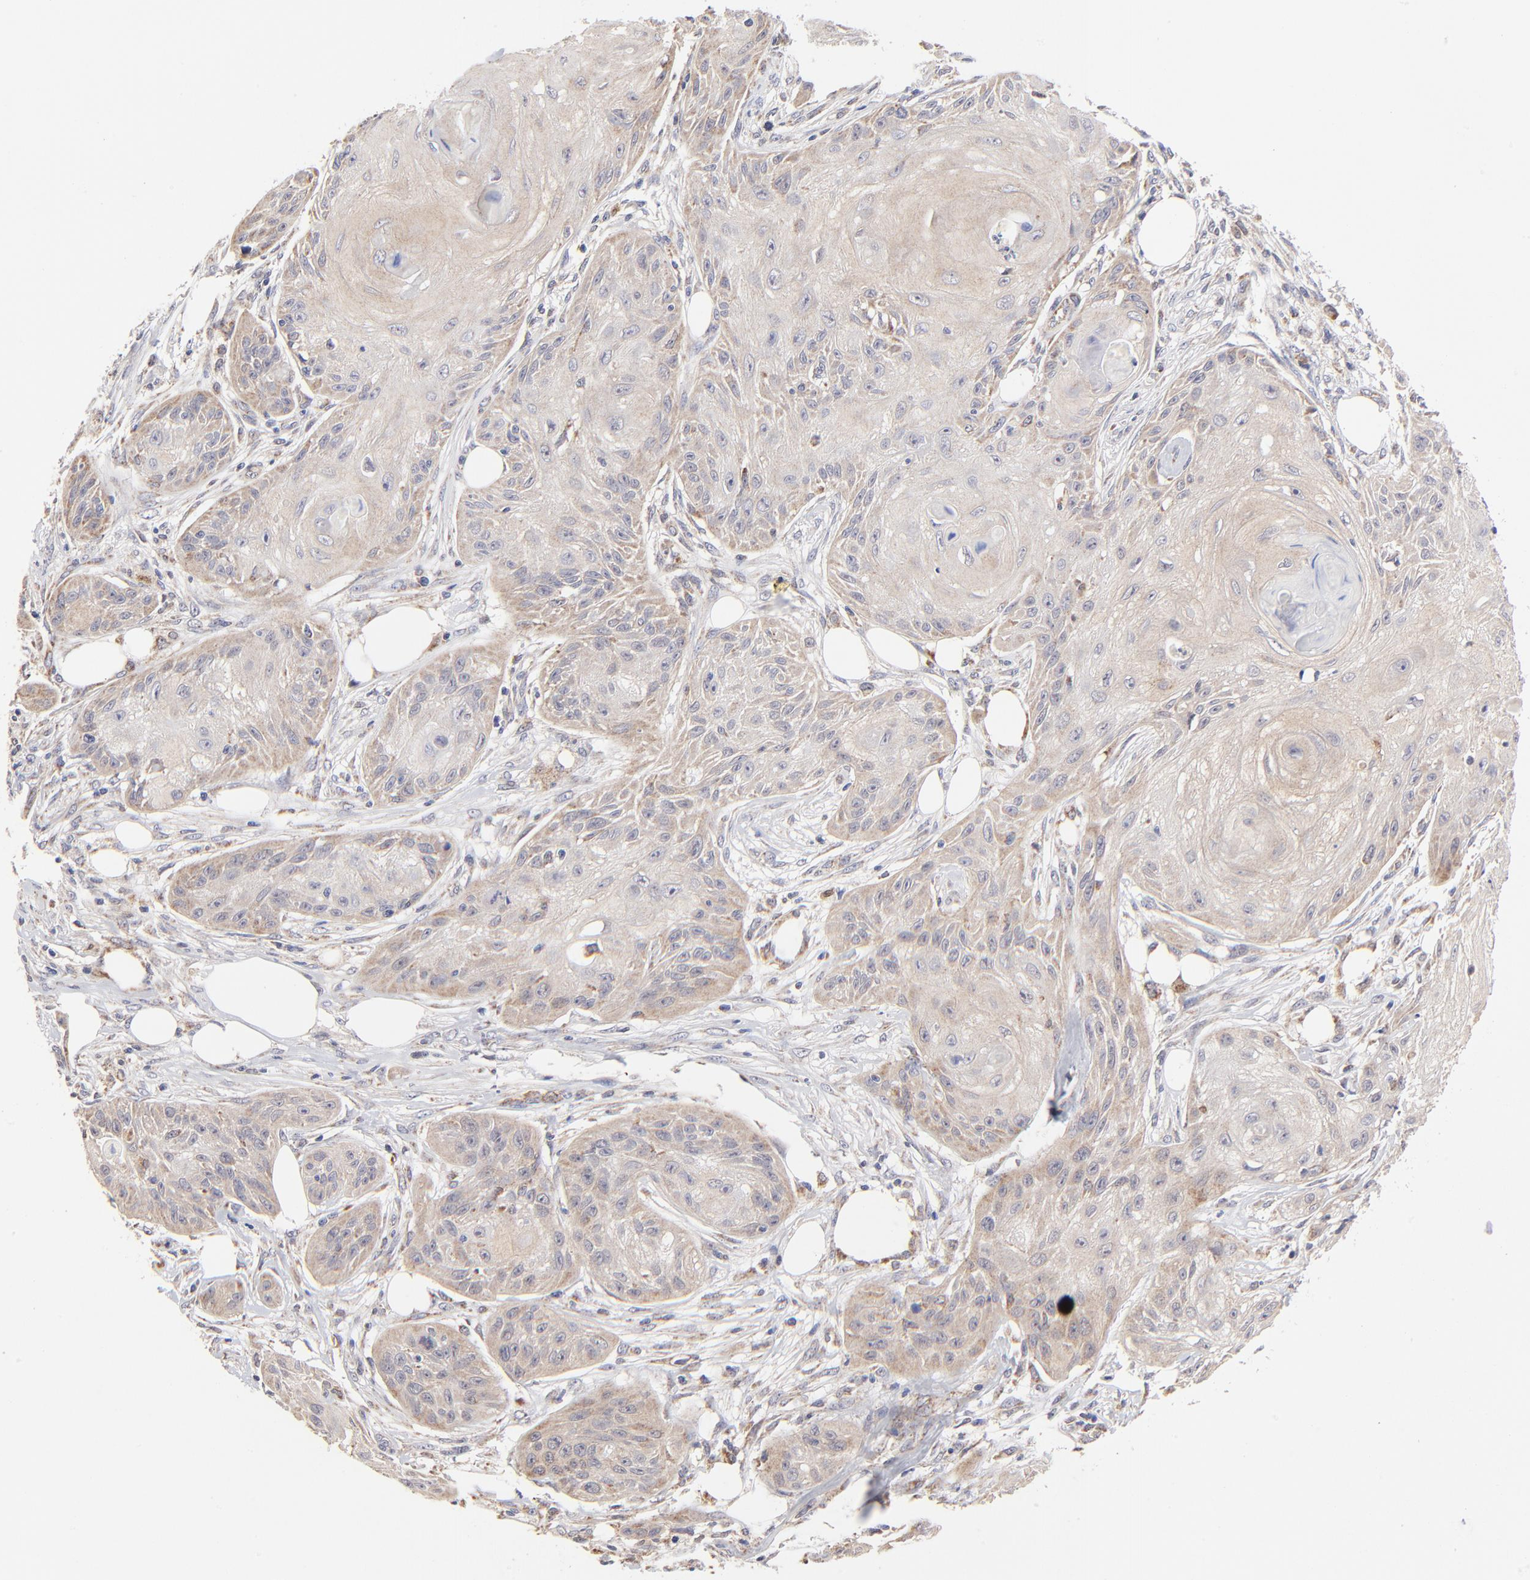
{"staining": {"intensity": "weak", "quantity": ">75%", "location": "cytoplasmic/membranous"}, "tissue": "skin cancer", "cell_type": "Tumor cells", "image_type": "cancer", "snomed": [{"axis": "morphology", "description": "Squamous cell carcinoma, NOS"}, {"axis": "topography", "description": "Skin"}], "caption": "Protein expression analysis of human skin cancer reveals weak cytoplasmic/membranous positivity in approximately >75% of tumor cells.", "gene": "FBXL12", "patient": {"sex": "female", "age": 88}}